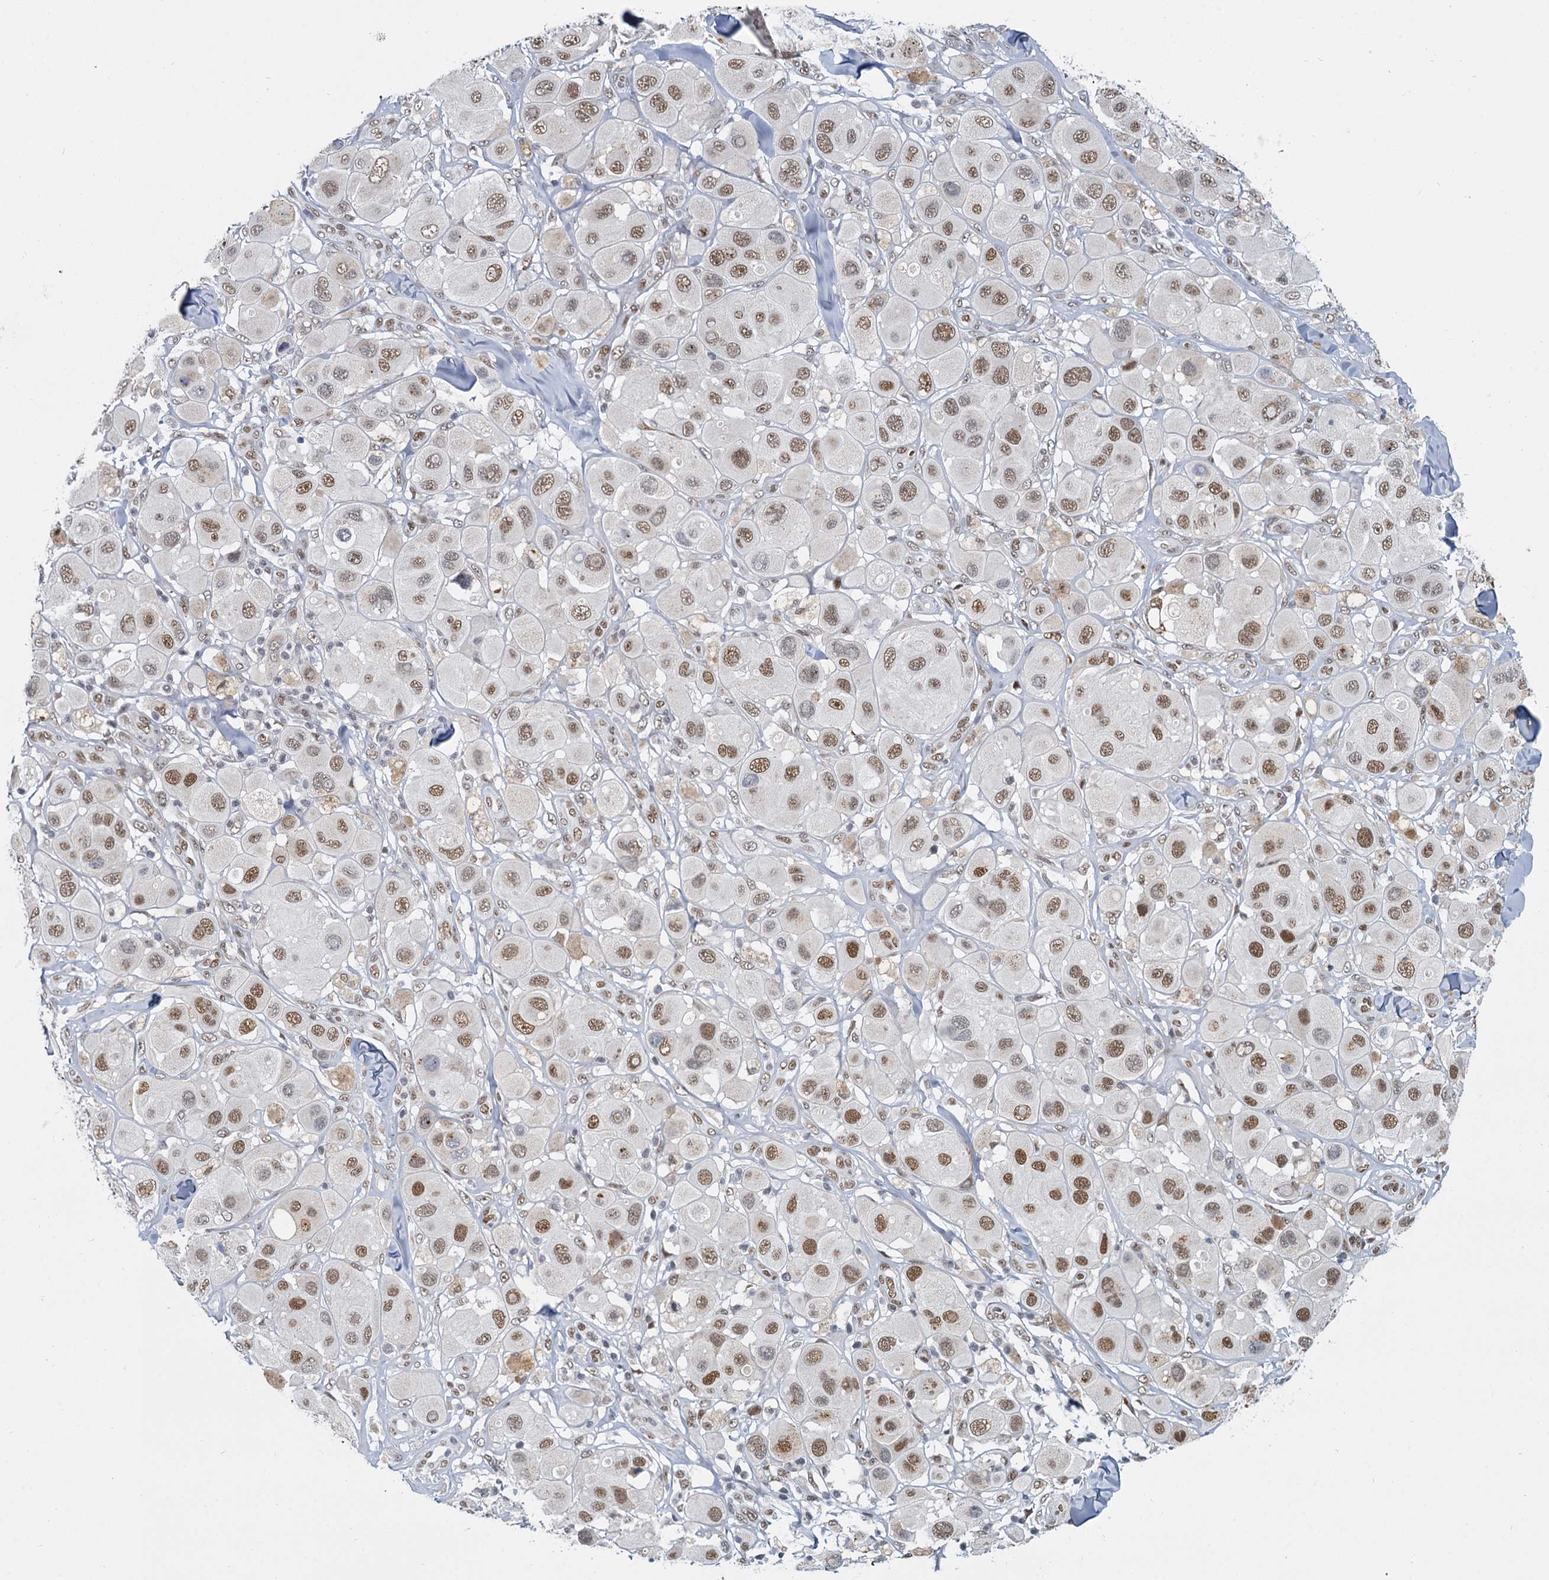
{"staining": {"intensity": "moderate", "quantity": ">75%", "location": "nuclear"}, "tissue": "melanoma", "cell_type": "Tumor cells", "image_type": "cancer", "snomed": [{"axis": "morphology", "description": "Malignant melanoma, Metastatic site"}, {"axis": "topography", "description": "Skin"}], "caption": "Immunohistochemistry (IHC) staining of melanoma, which reveals medium levels of moderate nuclear staining in approximately >75% of tumor cells indicating moderate nuclear protein staining. The staining was performed using DAB (brown) for protein detection and nuclei were counterstained in hematoxylin (blue).", "gene": "RPRD1A", "patient": {"sex": "male", "age": 41}}